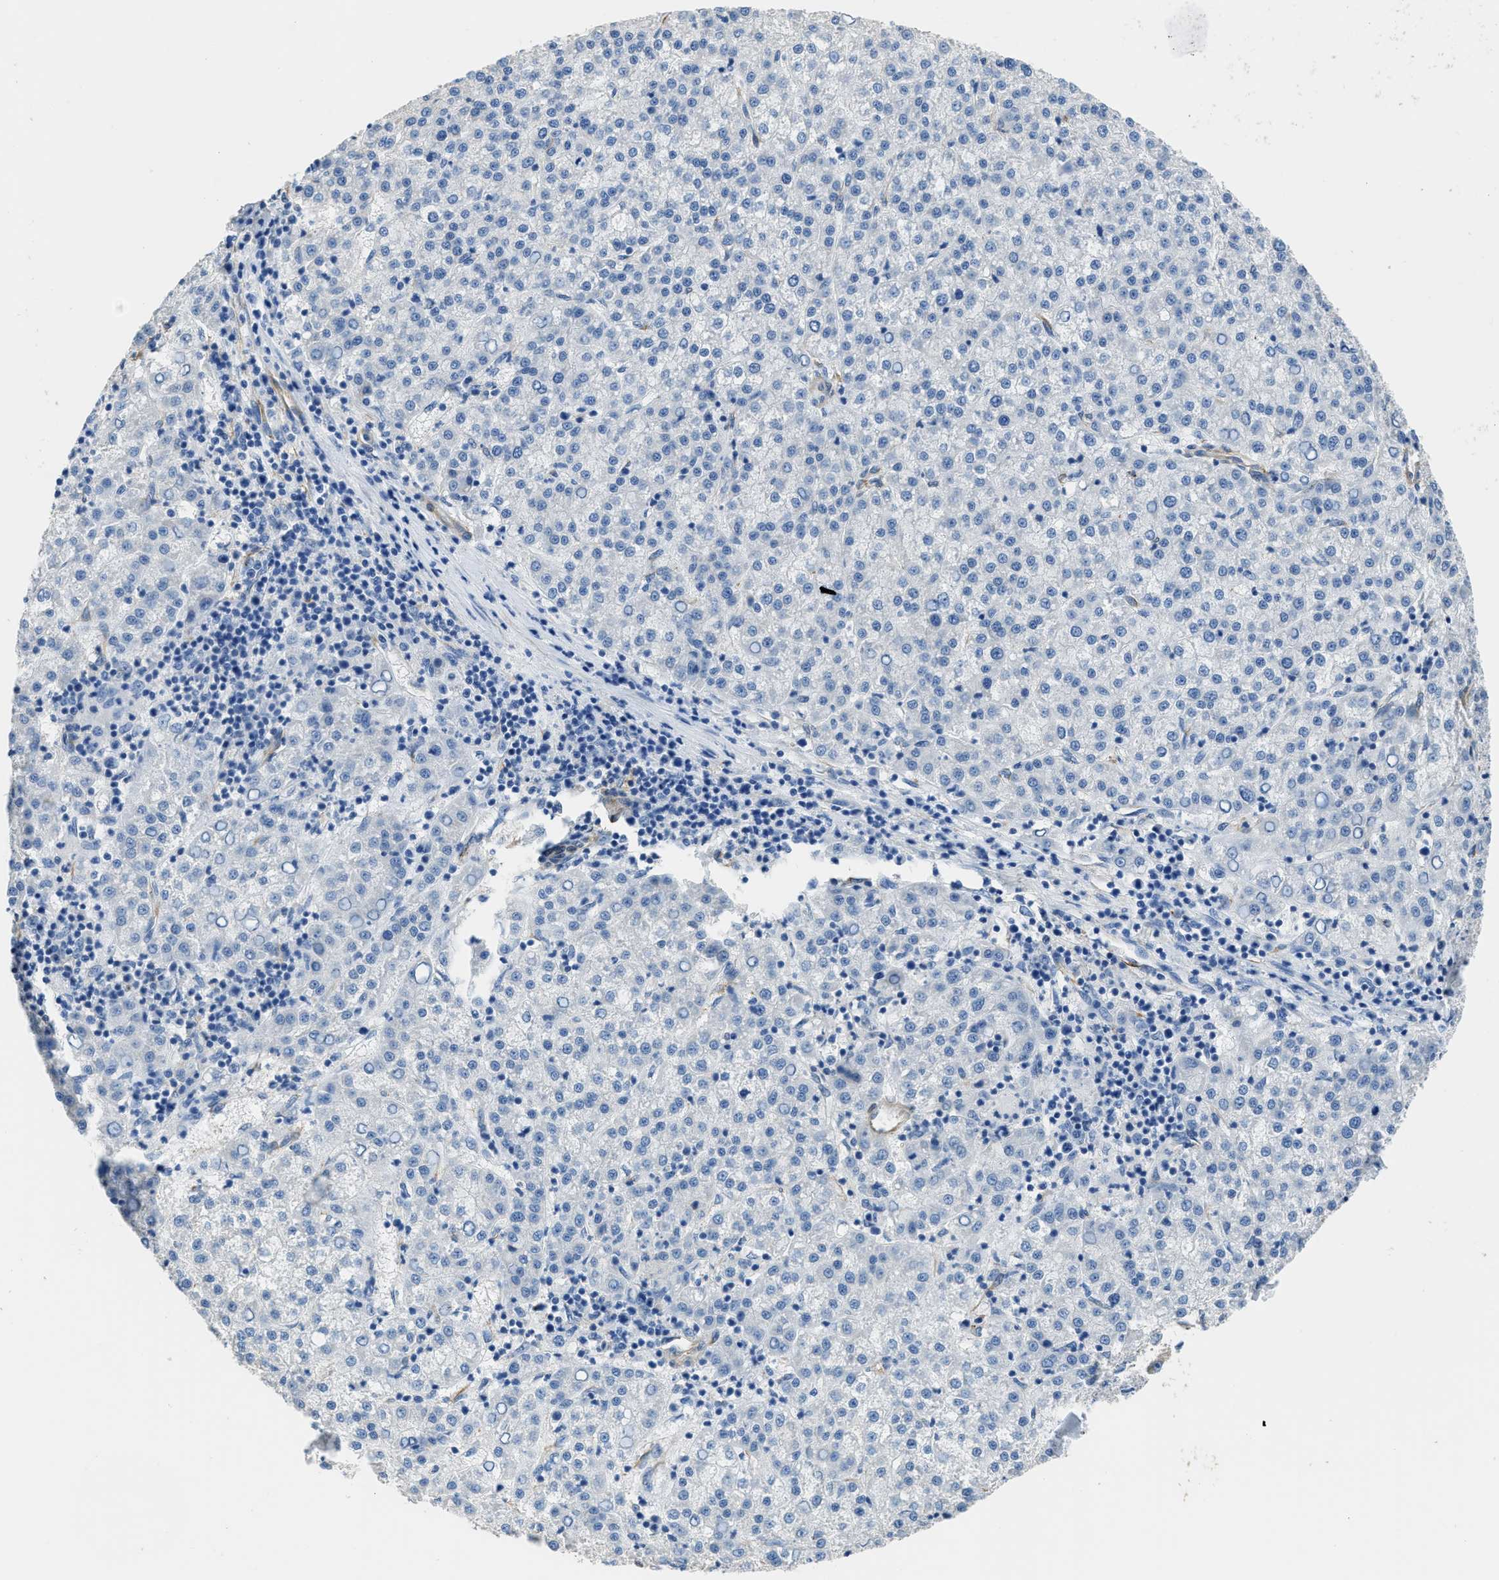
{"staining": {"intensity": "negative", "quantity": "none", "location": "none"}, "tissue": "liver cancer", "cell_type": "Tumor cells", "image_type": "cancer", "snomed": [{"axis": "morphology", "description": "Carcinoma, Hepatocellular, NOS"}, {"axis": "topography", "description": "Liver"}], "caption": "This is an immunohistochemistry (IHC) image of human liver cancer. There is no staining in tumor cells.", "gene": "ZSWIM5", "patient": {"sex": "female", "age": 58}}